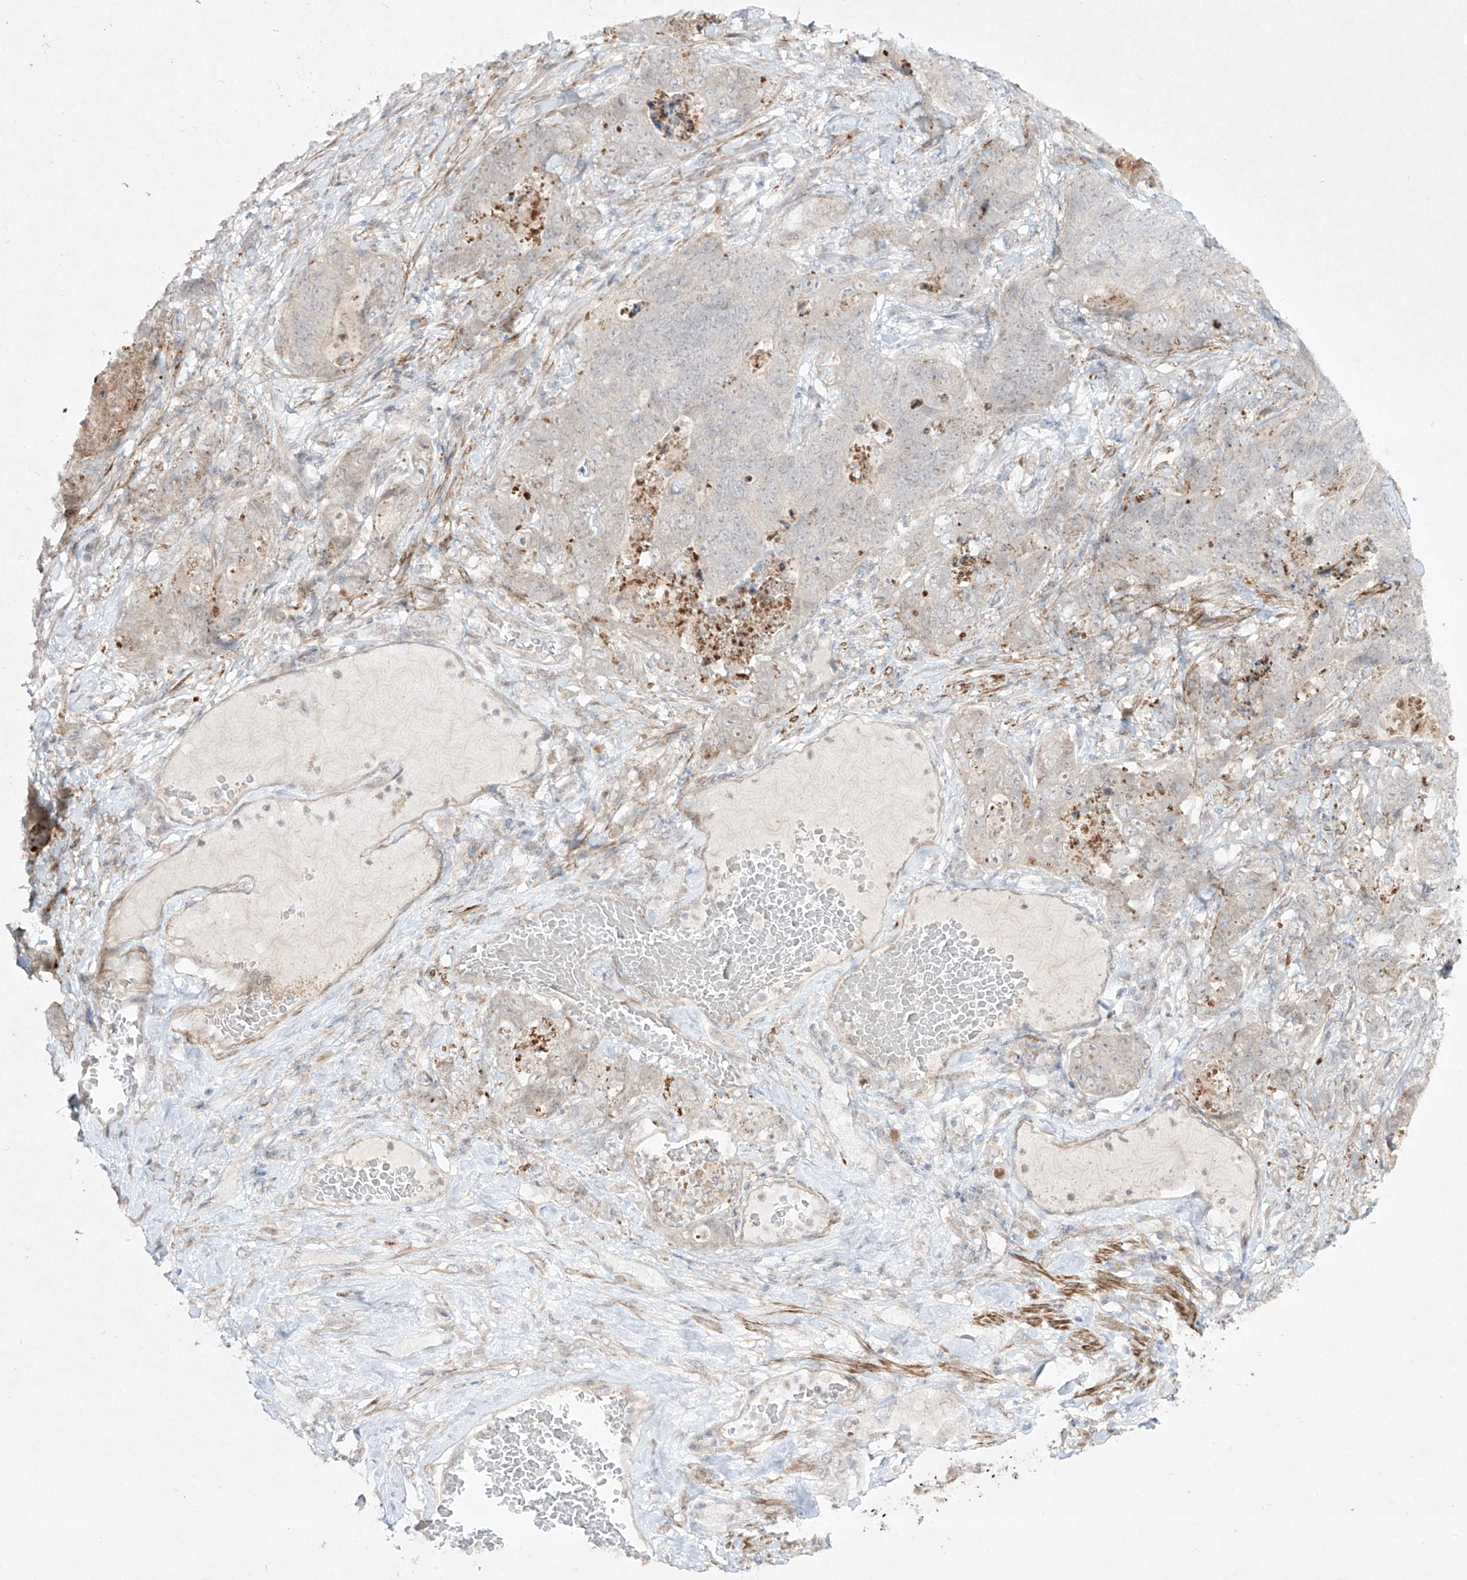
{"staining": {"intensity": "negative", "quantity": "none", "location": "none"}, "tissue": "stomach cancer", "cell_type": "Tumor cells", "image_type": "cancer", "snomed": [{"axis": "morphology", "description": "Normal tissue, NOS"}, {"axis": "morphology", "description": "Adenocarcinoma, NOS"}, {"axis": "topography", "description": "Stomach"}], "caption": "IHC of adenocarcinoma (stomach) shows no staining in tumor cells.", "gene": "KDM1B", "patient": {"sex": "female", "age": 89}}